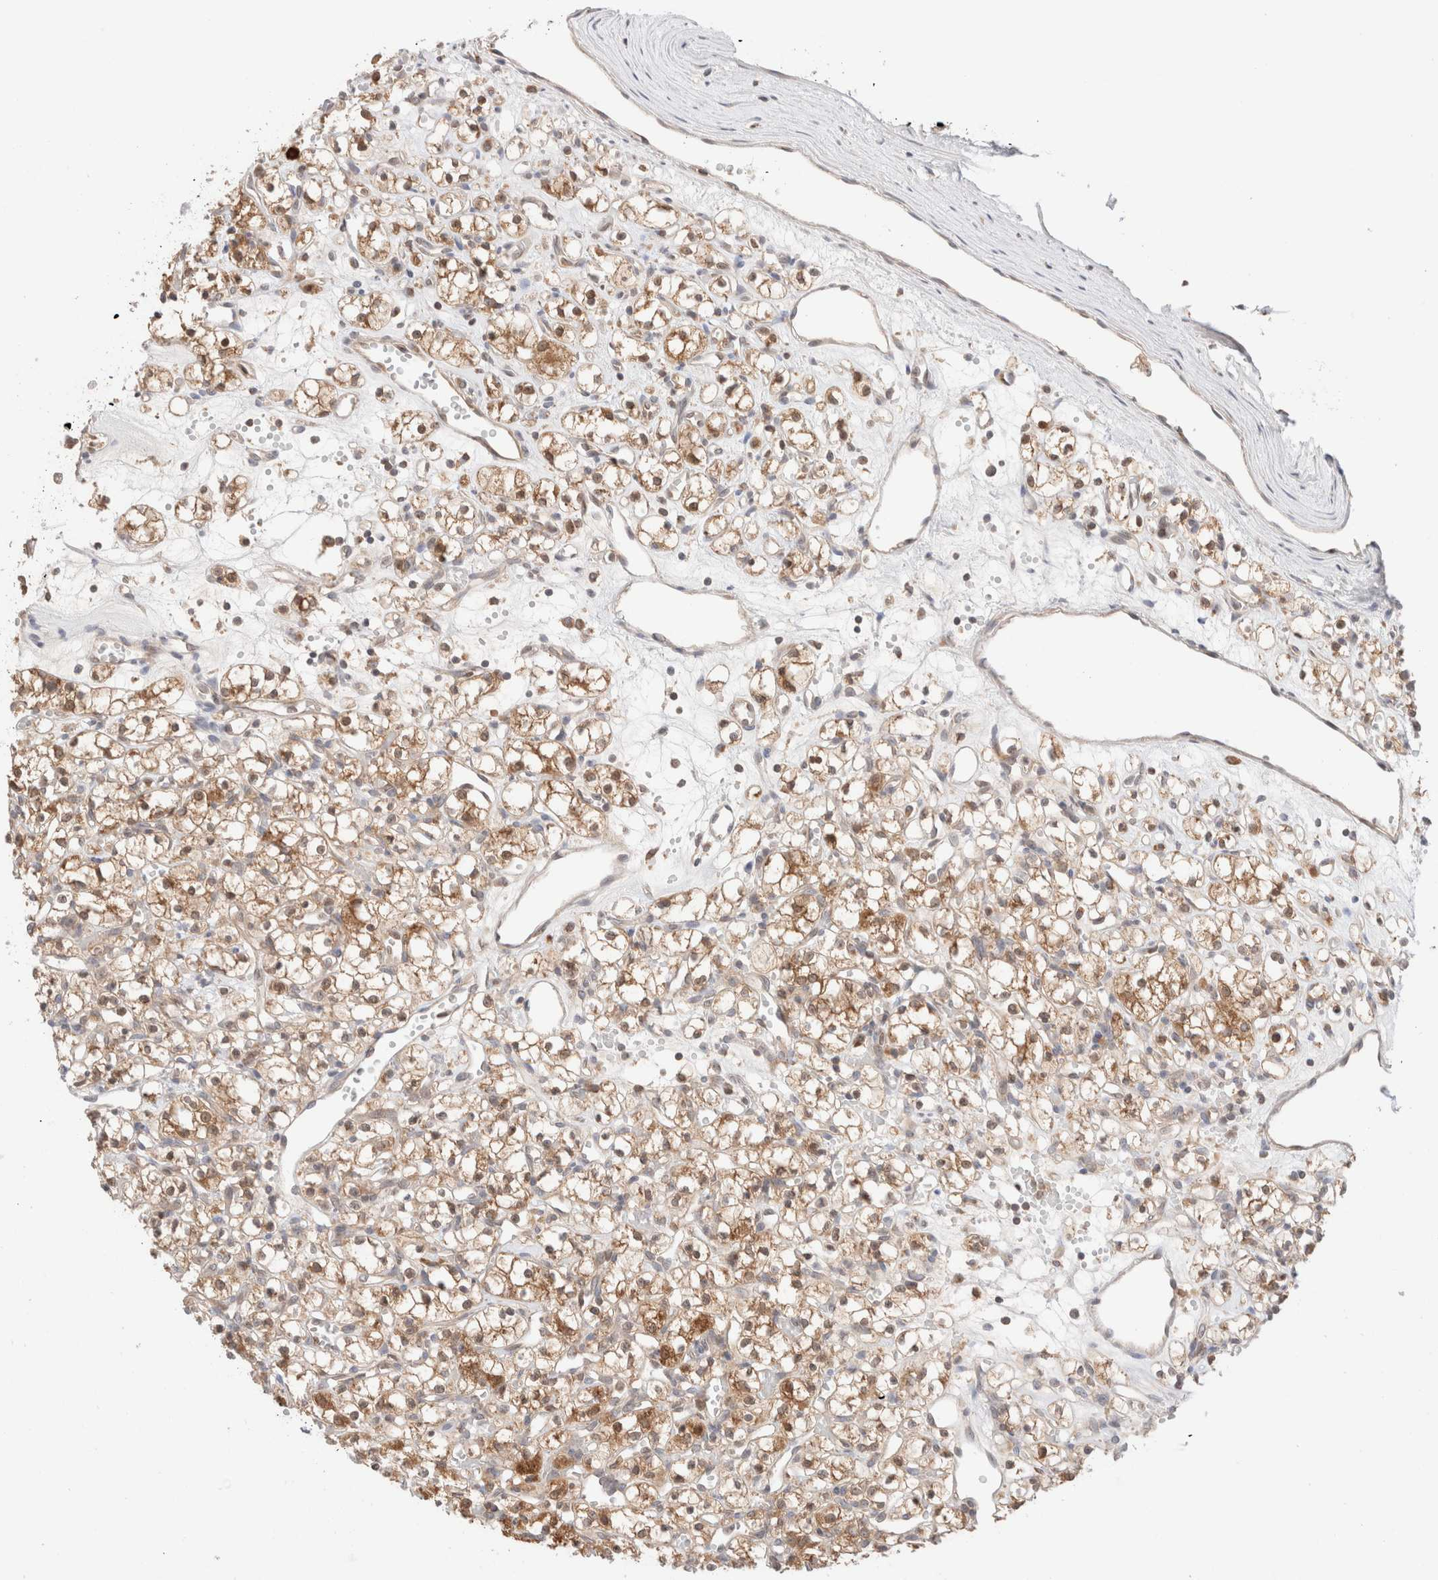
{"staining": {"intensity": "moderate", "quantity": ">75%", "location": "cytoplasmic/membranous"}, "tissue": "renal cancer", "cell_type": "Tumor cells", "image_type": "cancer", "snomed": [{"axis": "morphology", "description": "Adenocarcinoma, NOS"}, {"axis": "topography", "description": "Kidney"}], "caption": "Immunohistochemical staining of human renal cancer shows moderate cytoplasmic/membranous protein staining in about >75% of tumor cells. (Brightfield microscopy of DAB IHC at high magnification).", "gene": "XKR4", "patient": {"sex": "female", "age": 59}}